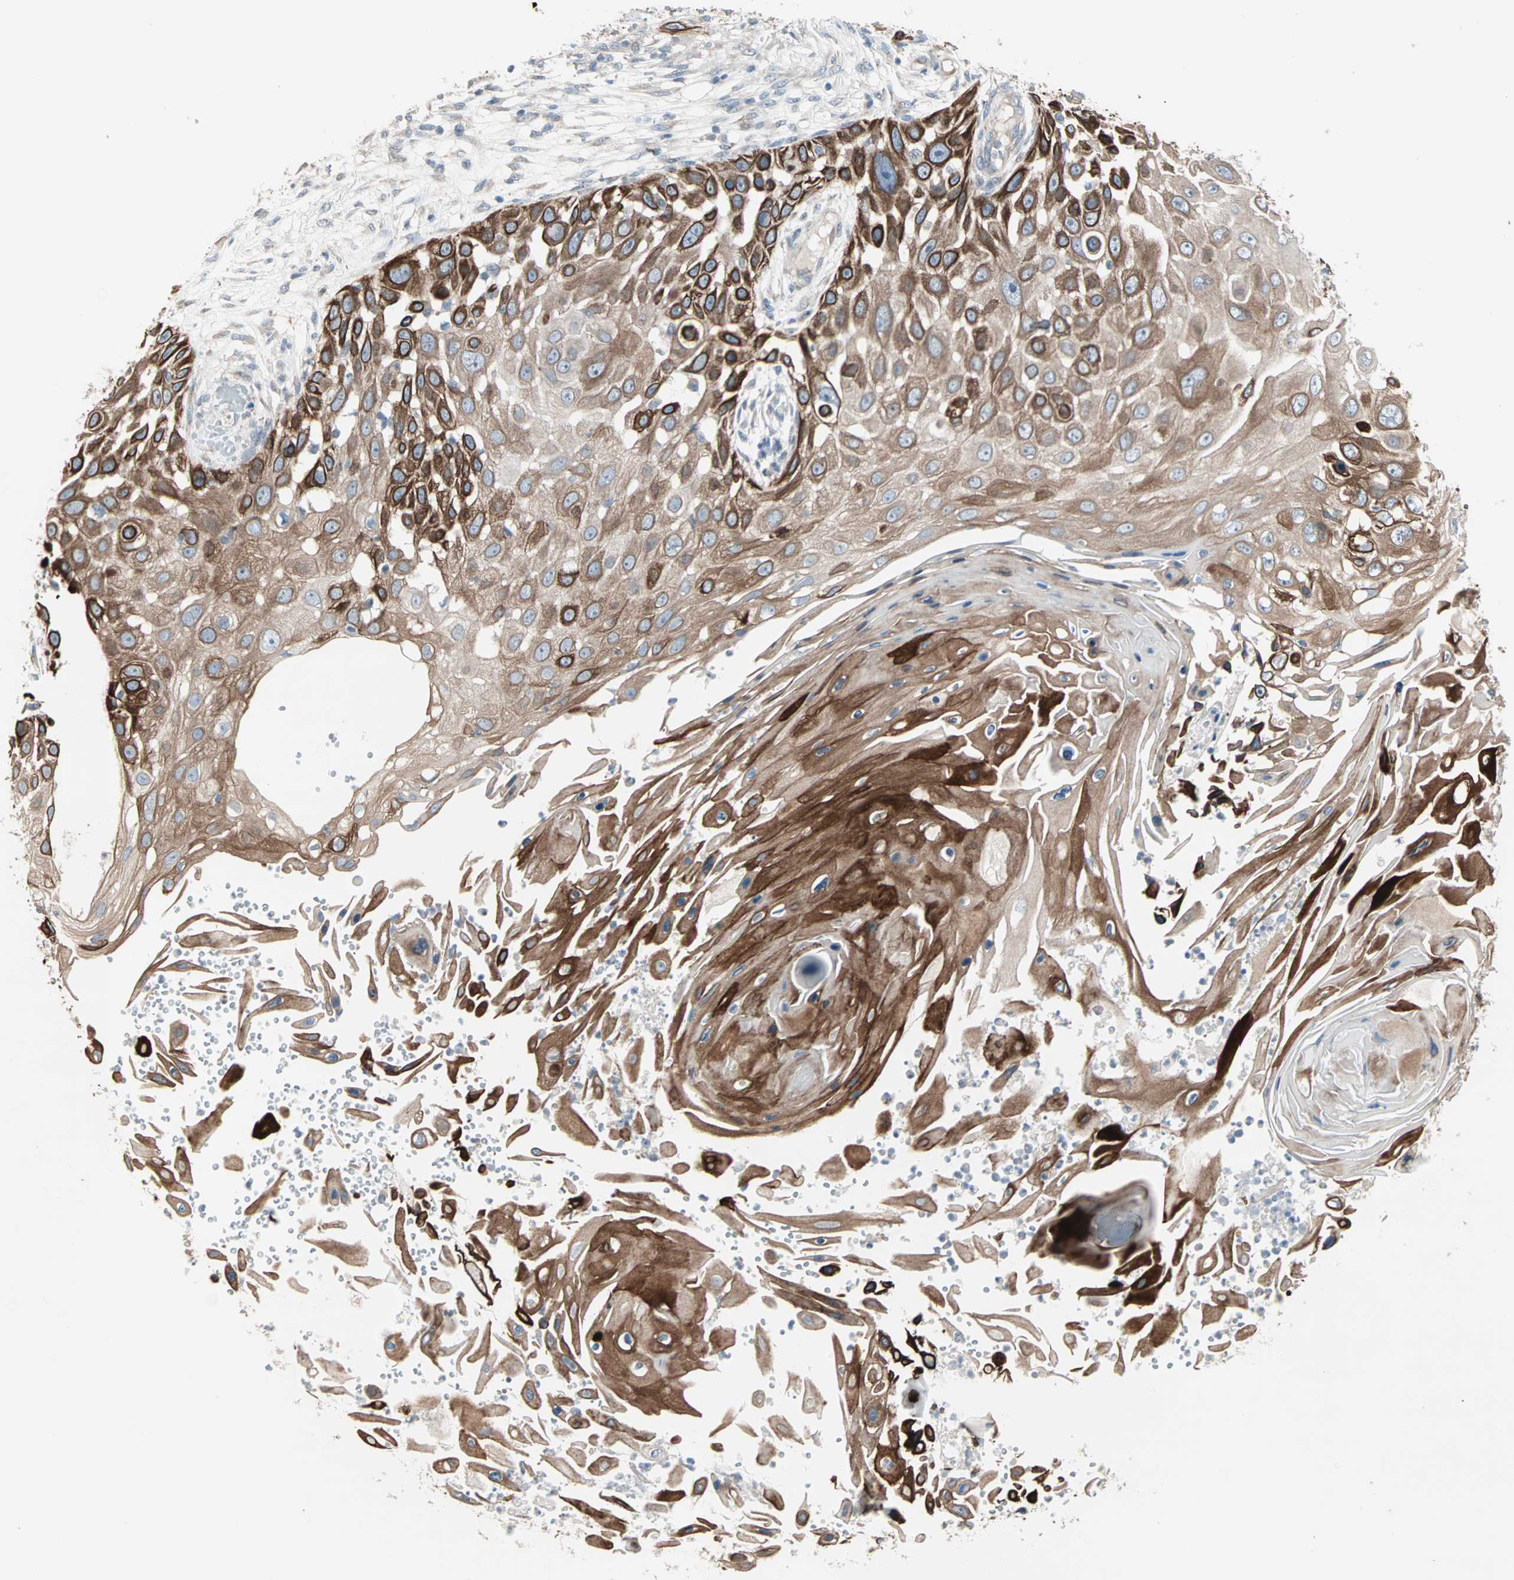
{"staining": {"intensity": "strong", "quantity": ">75%", "location": "cytoplasmic/membranous"}, "tissue": "skin cancer", "cell_type": "Tumor cells", "image_type": "cancer", "snomed": [{"axis": "morphology", "description": "Squamous cell carcinoma, NOS"}, {"axis": "topography", "description": "Skin"}], "caption": "This is a histology image of IHC staining of squamous cell carcinoma (skin), which shows strong expression in the cytoplasmic/membranous of tumor cells.", "gene": "ZFP36", "patient": {"sex": "female", "age": 44}}